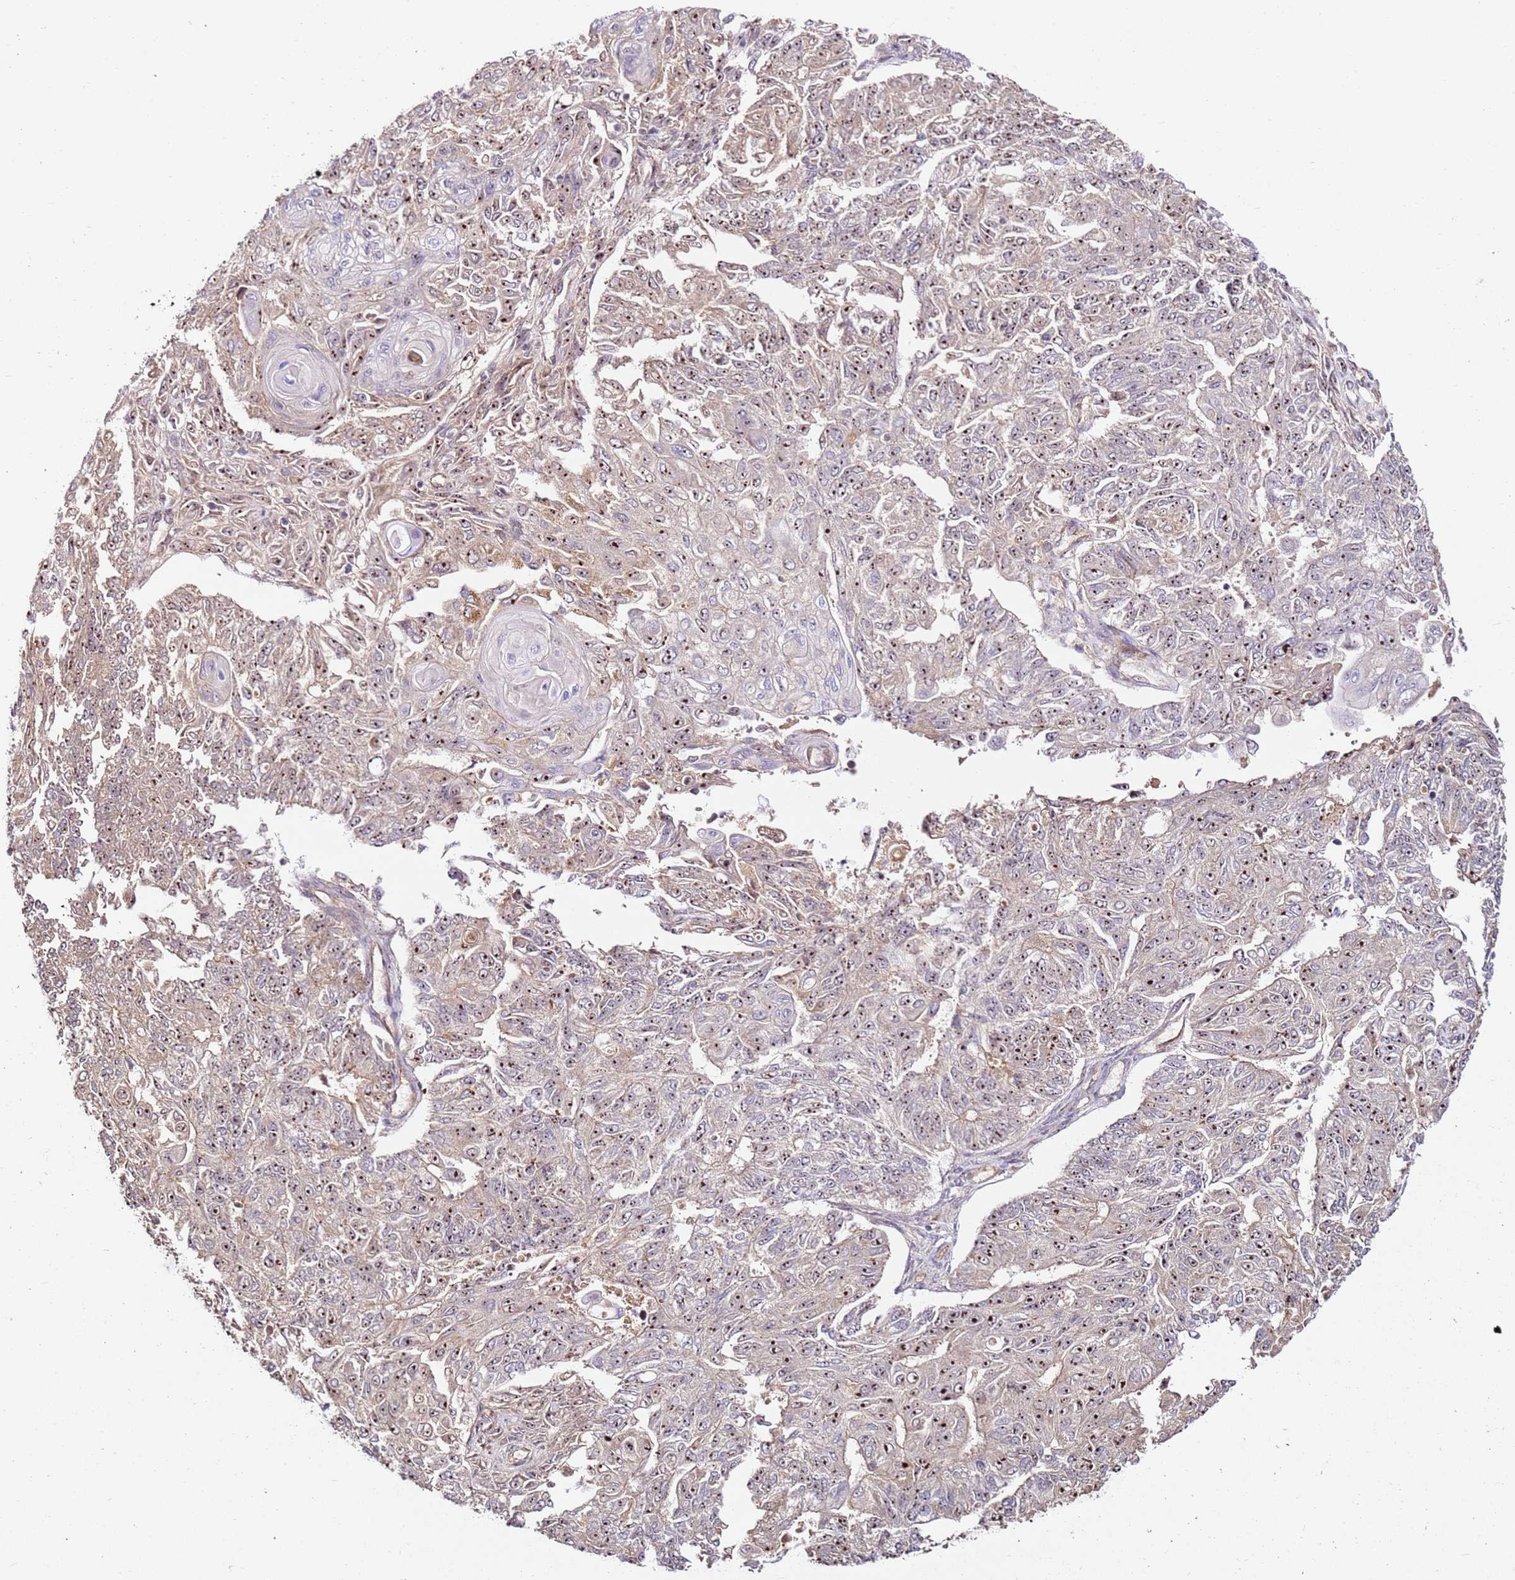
{"staining": {"intensity": "moderate", "quantity": ">75%", "location": "nuclear"}, "tissue": "endometrial cancer", "cell_type": "Tumor cells", "image_type": "cancer", "snomed": [{"axis": "morphology", "description": "Adenocarcinoma, NOS"}, {"axis": "topography", "description": "Endometrium"}], "caption": "High-magnification brightfield microscopy of endometrial adenocarcinoma stained with DAB (3,3'-diaminobenzidine) (brown) and counterstained with hematoxylin (blue). tumor cells exhibit moderate nuclear expression is seen in approximately>75% of cells.", "gene": "DDX27", "patient": {"sex": "female", "age": 32}}